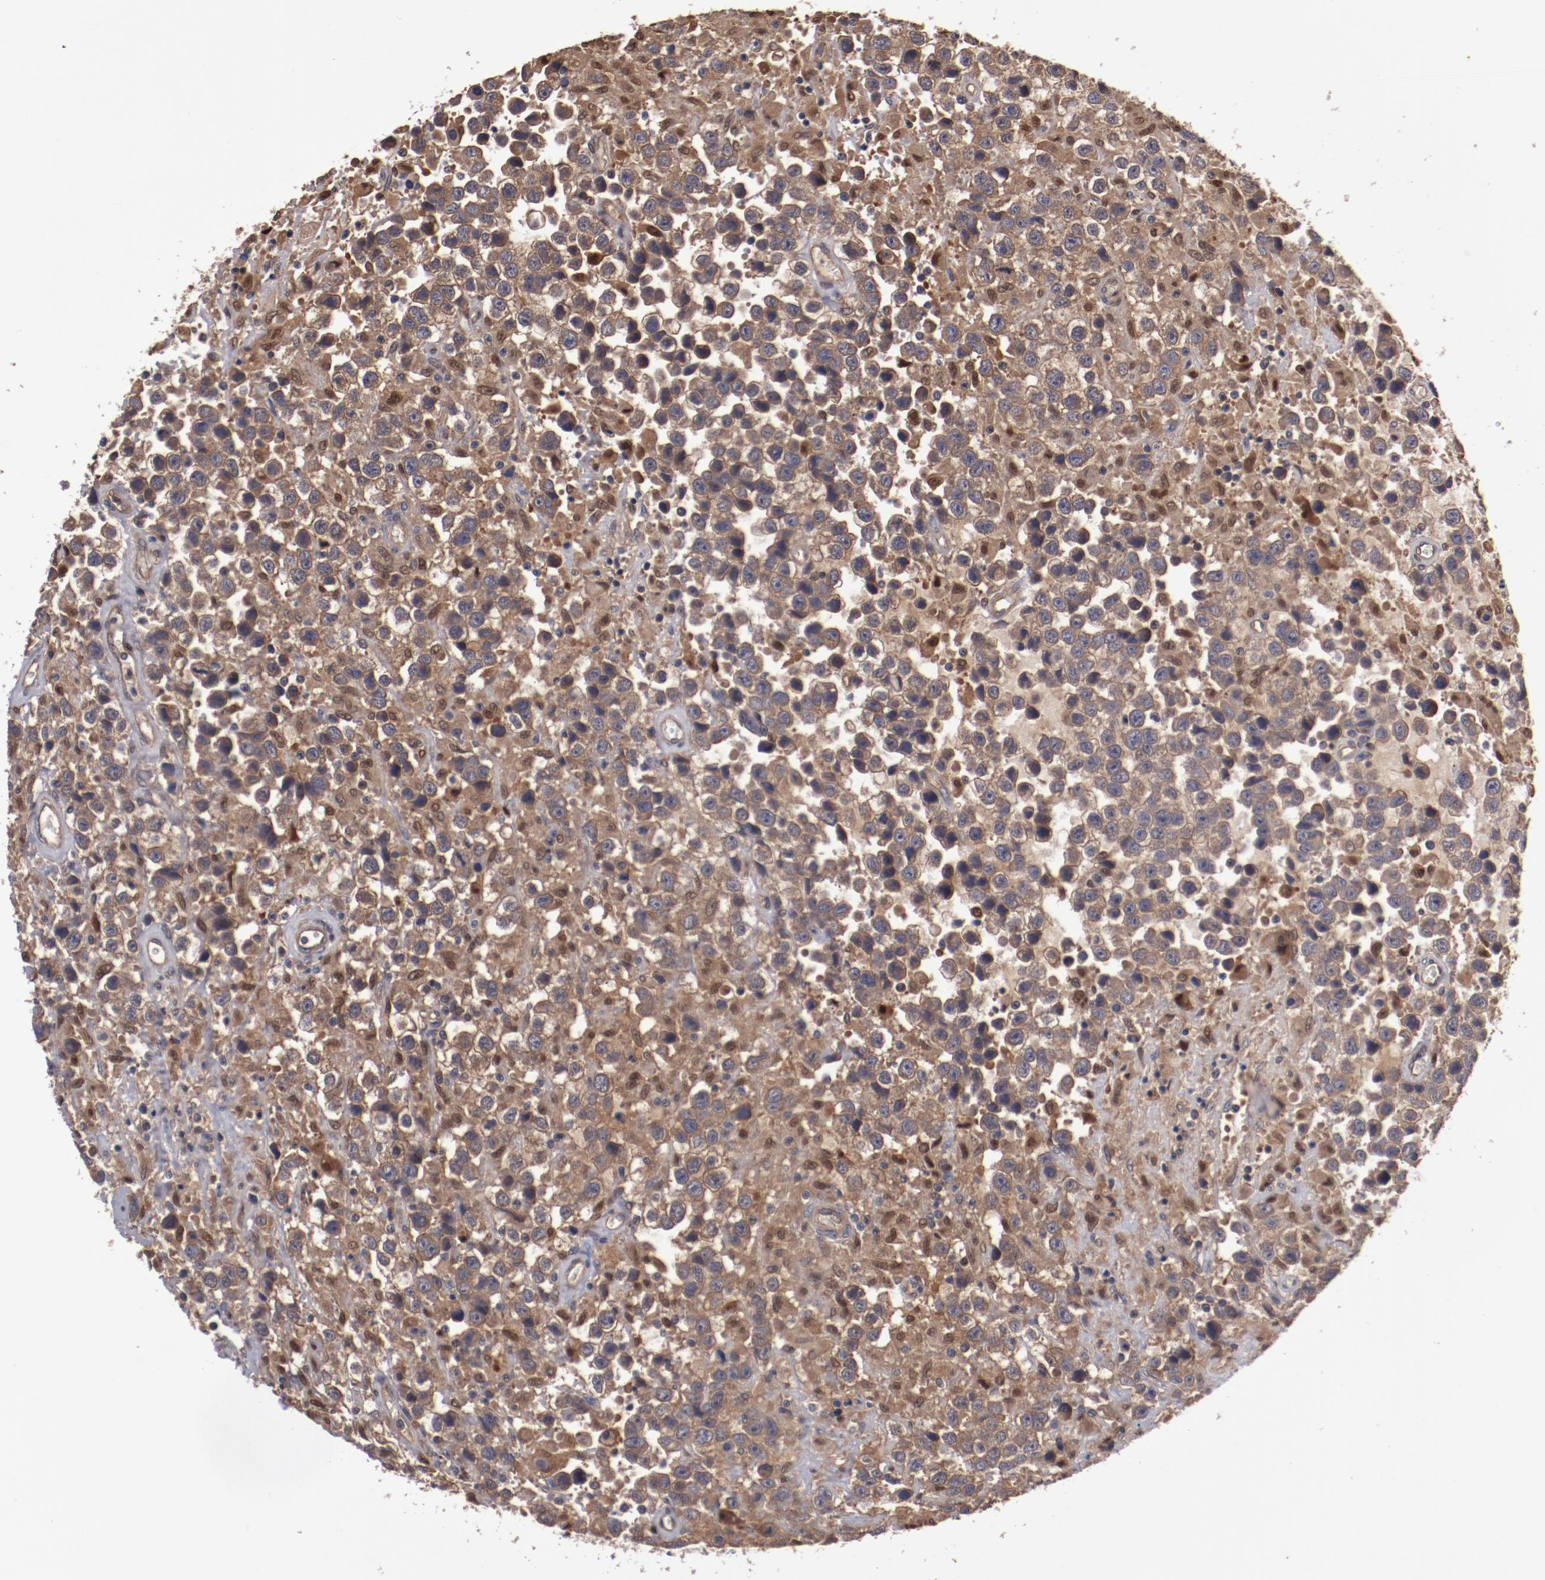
{"staining": {"intensity": "moderate", "quantity": ">75%", "location": "cytoplasmic/membranous"}, "tissue": "testis cancer", "cell_type": "Tumor cells", "image_type": "cancer", "snomed": [{"axis": "morphology", "description": "Seminoma, NOS"}, {"axis": "topography", "description": "Testis"}], "caption": "Human testis cancer (seminoma) stained with a brown dye demonstrates moderate cytoplasmic/membranous positive staining in approximately >75% of tumor cells.", "gene": "DNAAF2", "patient": {"sex": "male", "age": 43}}